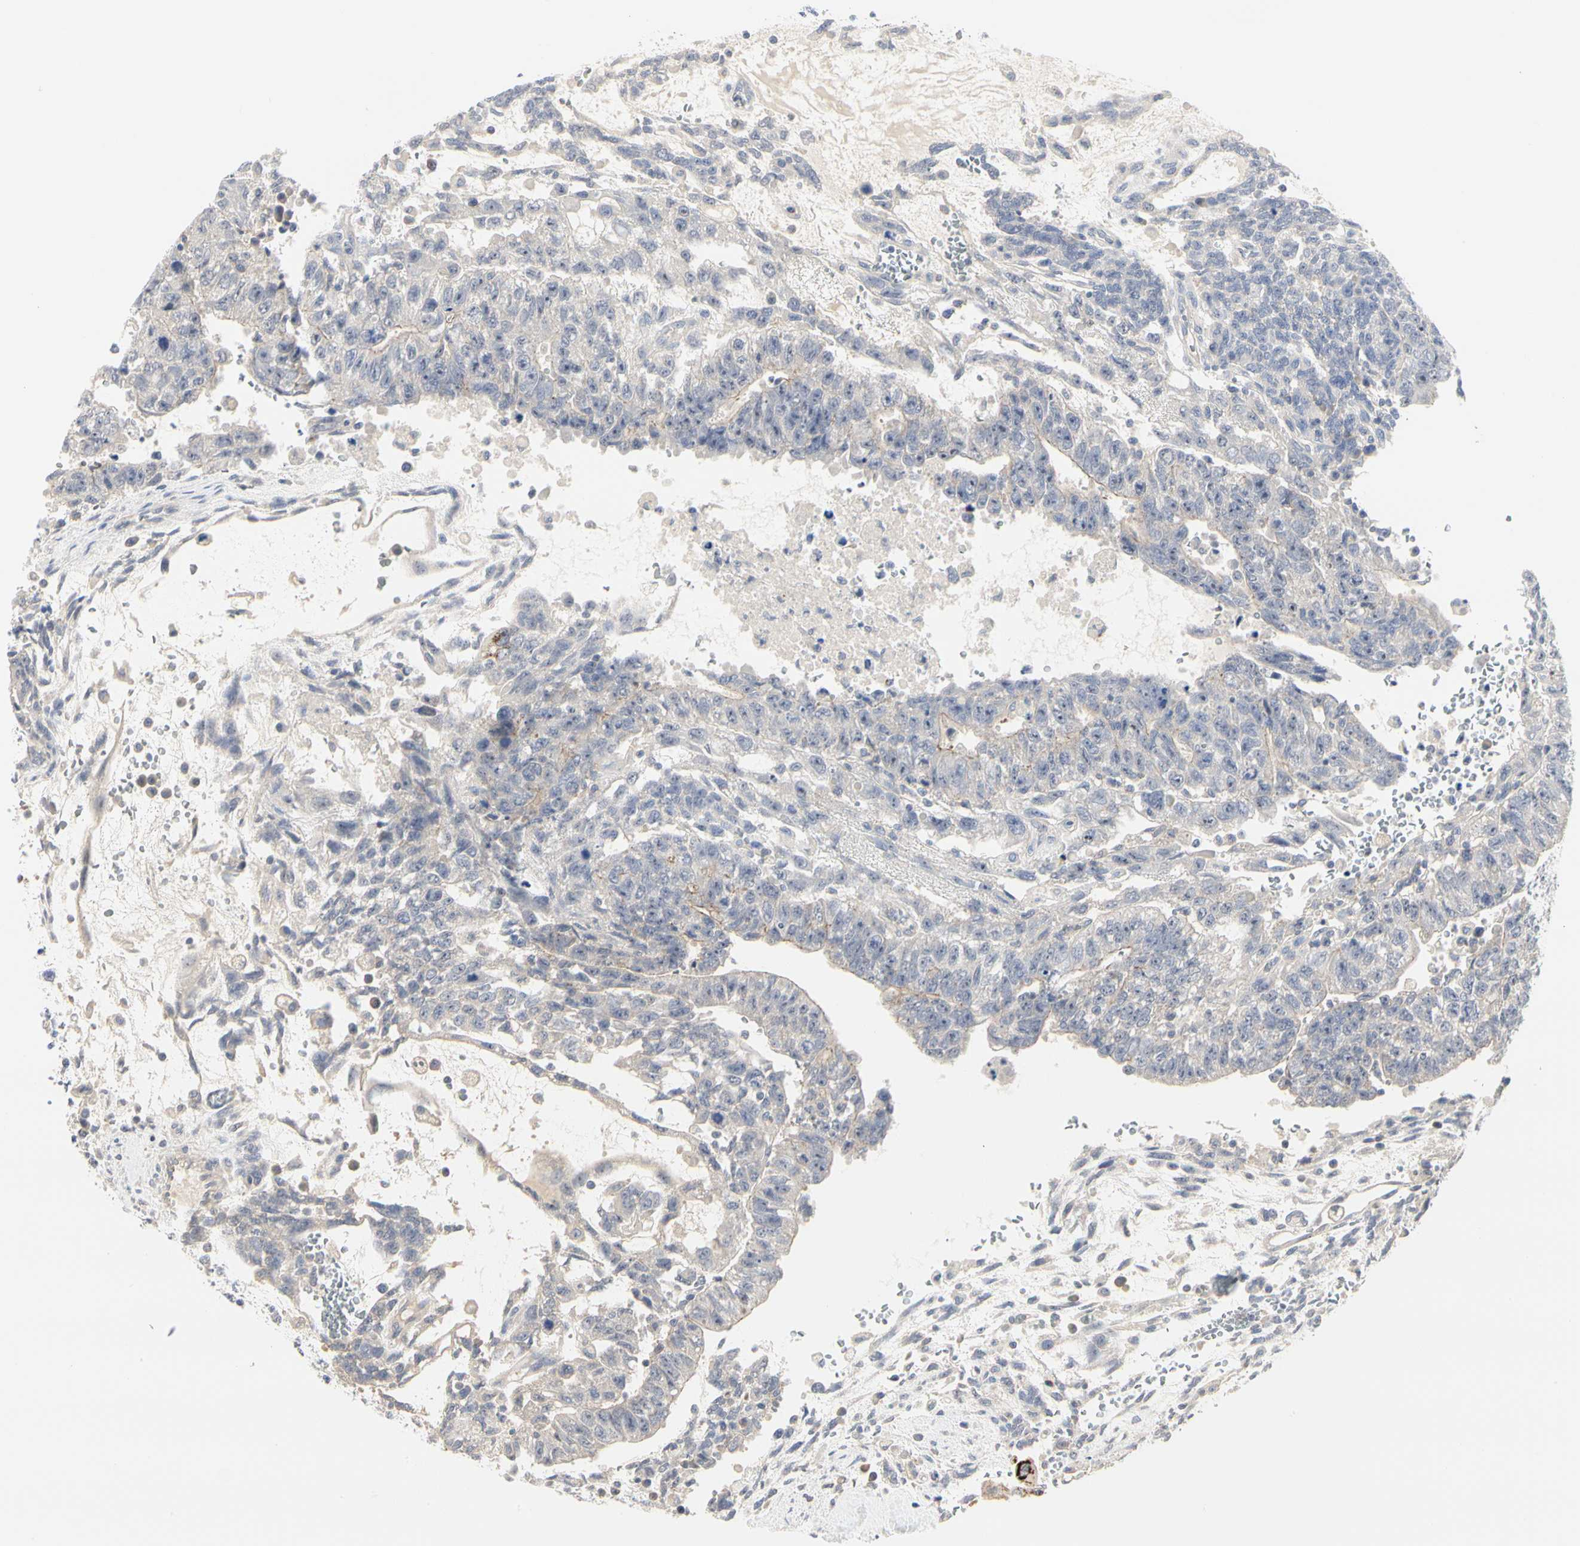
{"staining": {"intensity": "weak", "quantity": "<25%", "location": "cytoplasmic/membranous"}, "tissue": "testis cancer", "cell_type": "Tumor cells", "image_type": "cancer", "snomed": [{"axis": "morphology", "description": "Seminoma, NOS"}, {"axis": "morphology", "description": "Carcinoma, Embryonal, NOS"}, {"axis": "topography", "description": "Testis"}], "caption": "Tumor cells are negative for brown protein staining in embryonal carcinoma (testis).", "gene": "SHANK2", "patient": {"sex": "male", "age": 52}}